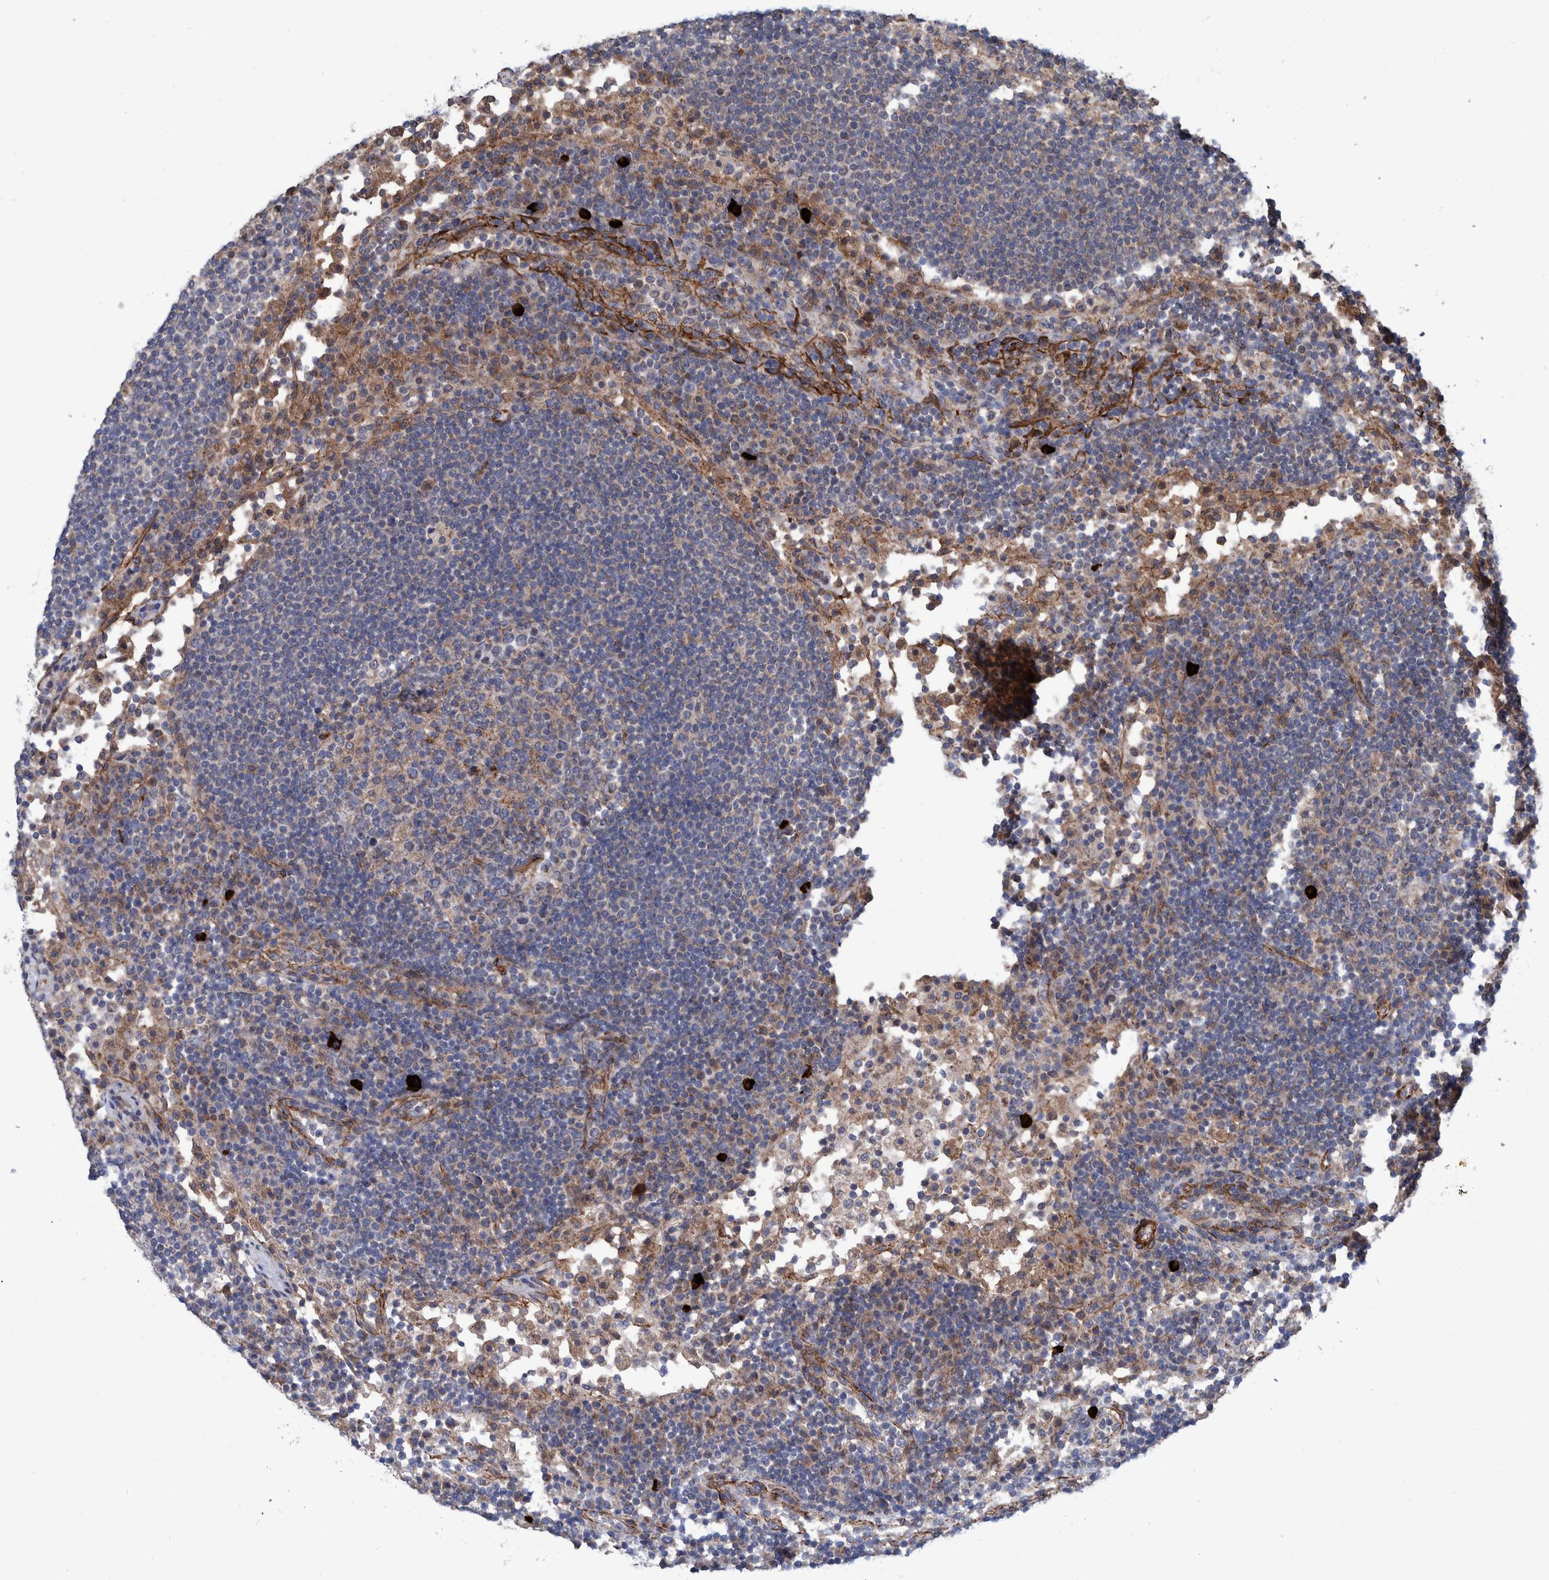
{"staining": {"intensity": "negative", "quantity": "none", "location": "none"}, "tissue": "lymph node", "cell_type": "Germinal center cells", "image_type": "normal", "snomed": [{"axis": "morphology", "description": "Normal tissue, NOS"}, {"axis": "topography", "description": "Lymph node"}], "caption": "IHC image of normal lymph node: human lymph node stained with DAB (3,3'-diaminobenzidine) displays no significant protein staining in germinal center cells.", "gene": "ENSG00000262660", "patient": {"sex": "female", "age": 53}}